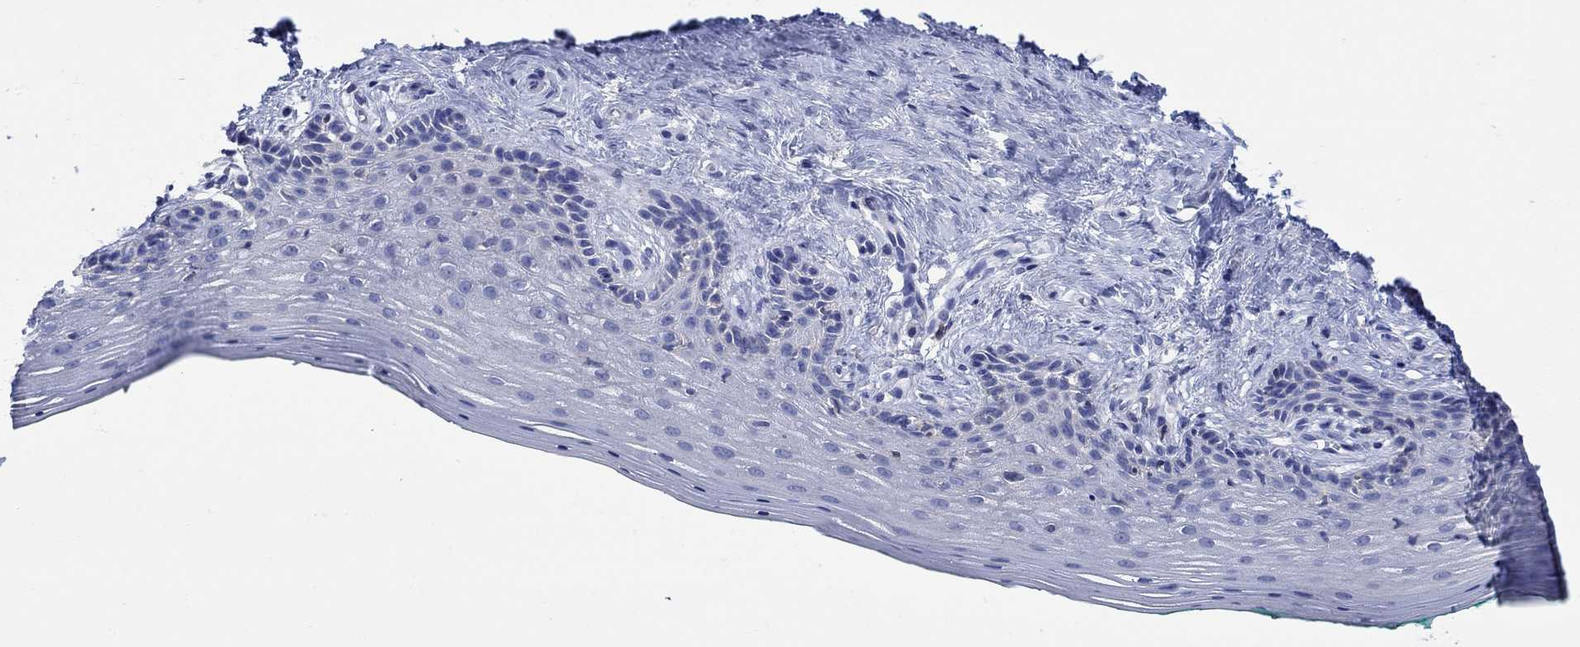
{"staining": {"intensity": "negative", "quantity": "none", "location": "none"}, "tissue": "vagina", "cell_type": "Squamous epithelial cells", "image_type": "normal", "snomed": [{"axis": "morphology", "description": "Normal tissue, NOS"}, {"axis": "topography", "description": "Vagina"}], "caption": "The immunohistochemistry (IHC) histopathology image has no significant positivity in squamous epithelial cells of vagina.", "gene": "GCM1", "patient": {"sex": "female", "age": 45}}